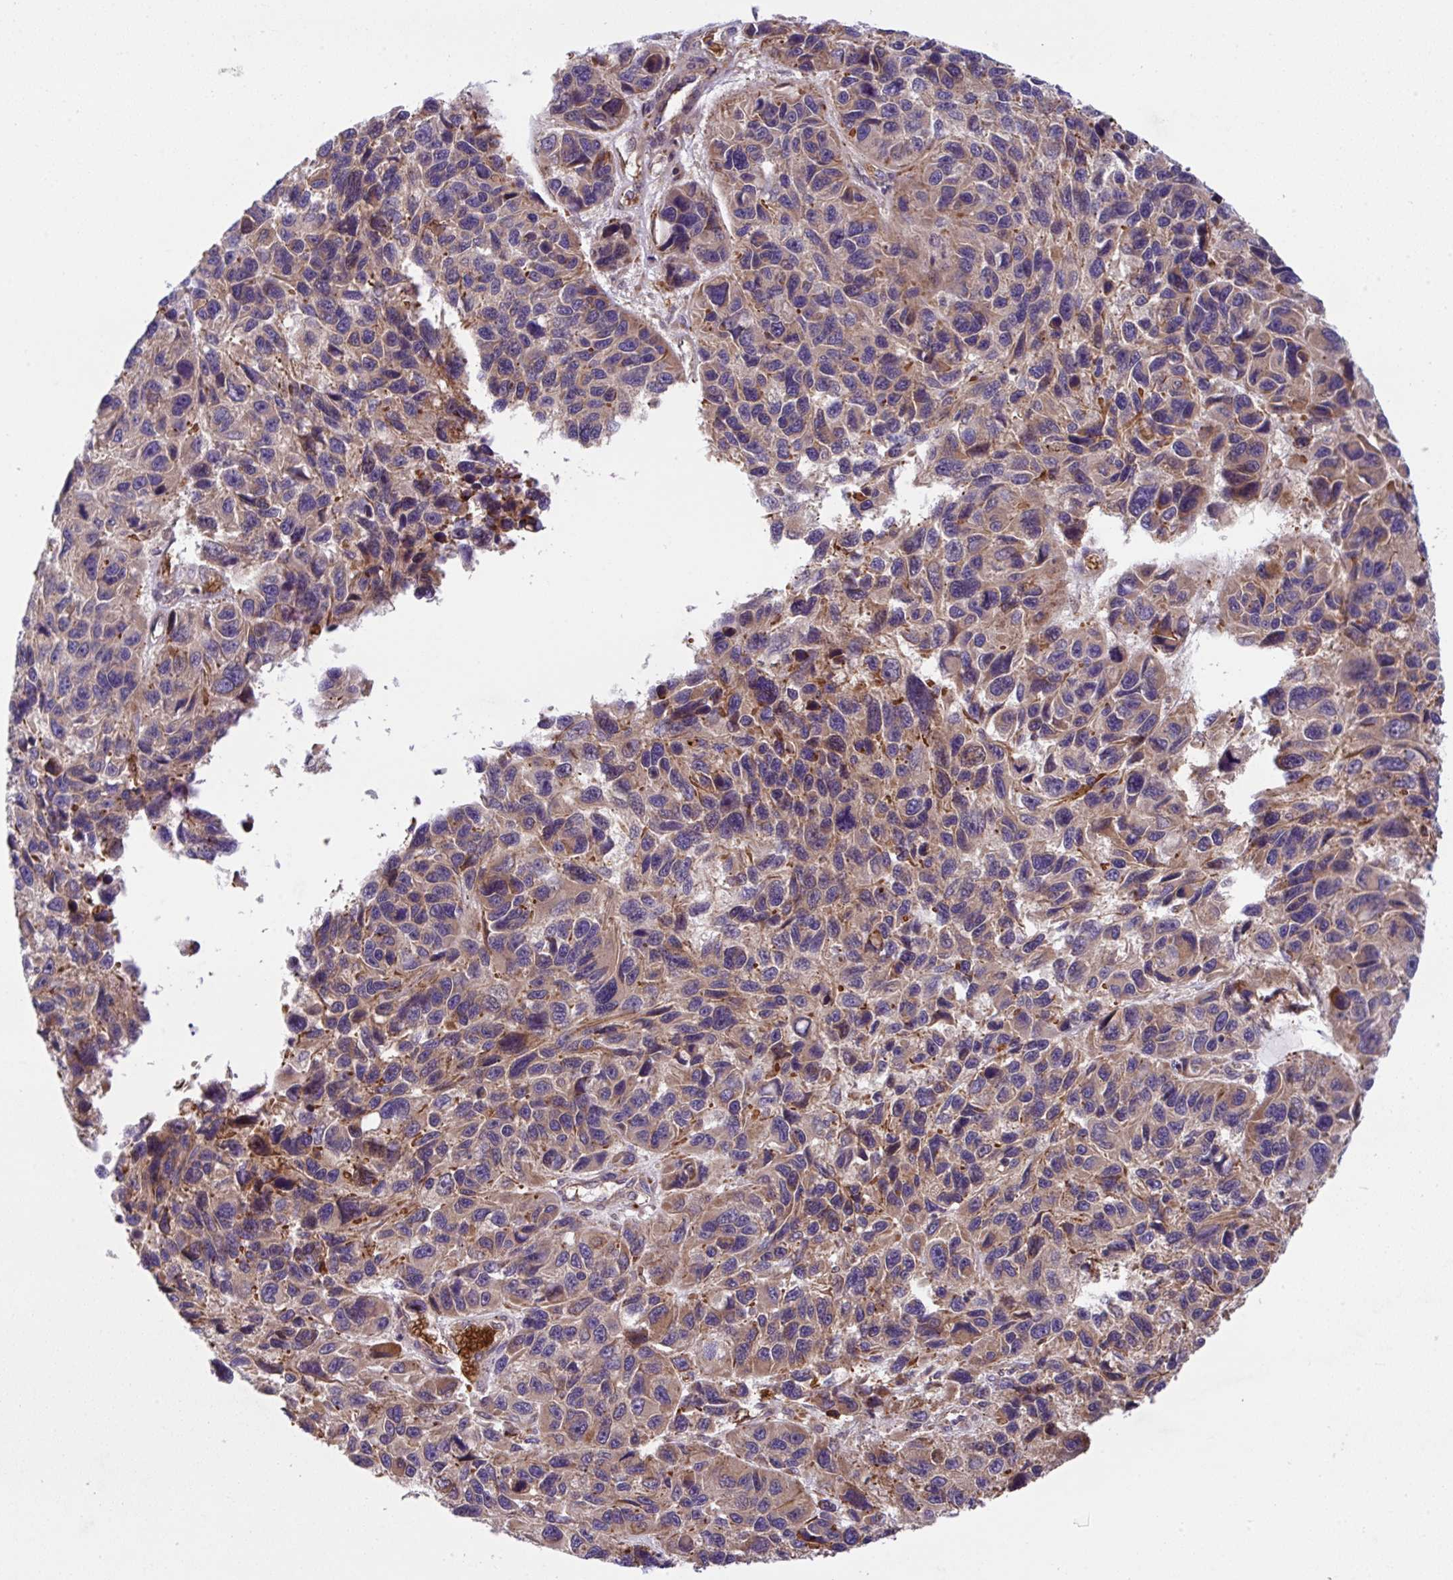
{"staining": {"intensity": "moderate", "quantity": "<25%", "location": "cytoplasmic/membranous"}, "tissue": "melanoma", "cell_type": "Tumor cells", "image_type": "cancer", "snomed": [{"axis": "morphology", "description": "Malignant melanoma, NOS"}, {"axis": "topography", "description": "Skin"}], "caption": "Melanoma stained with a brown dye shows moderate cytoplasmic/membranous positive positivity in approximately <25% of tumor cells.", "gene": "APOBEC3D", "patient": {"sex": "male", "age": 53}}